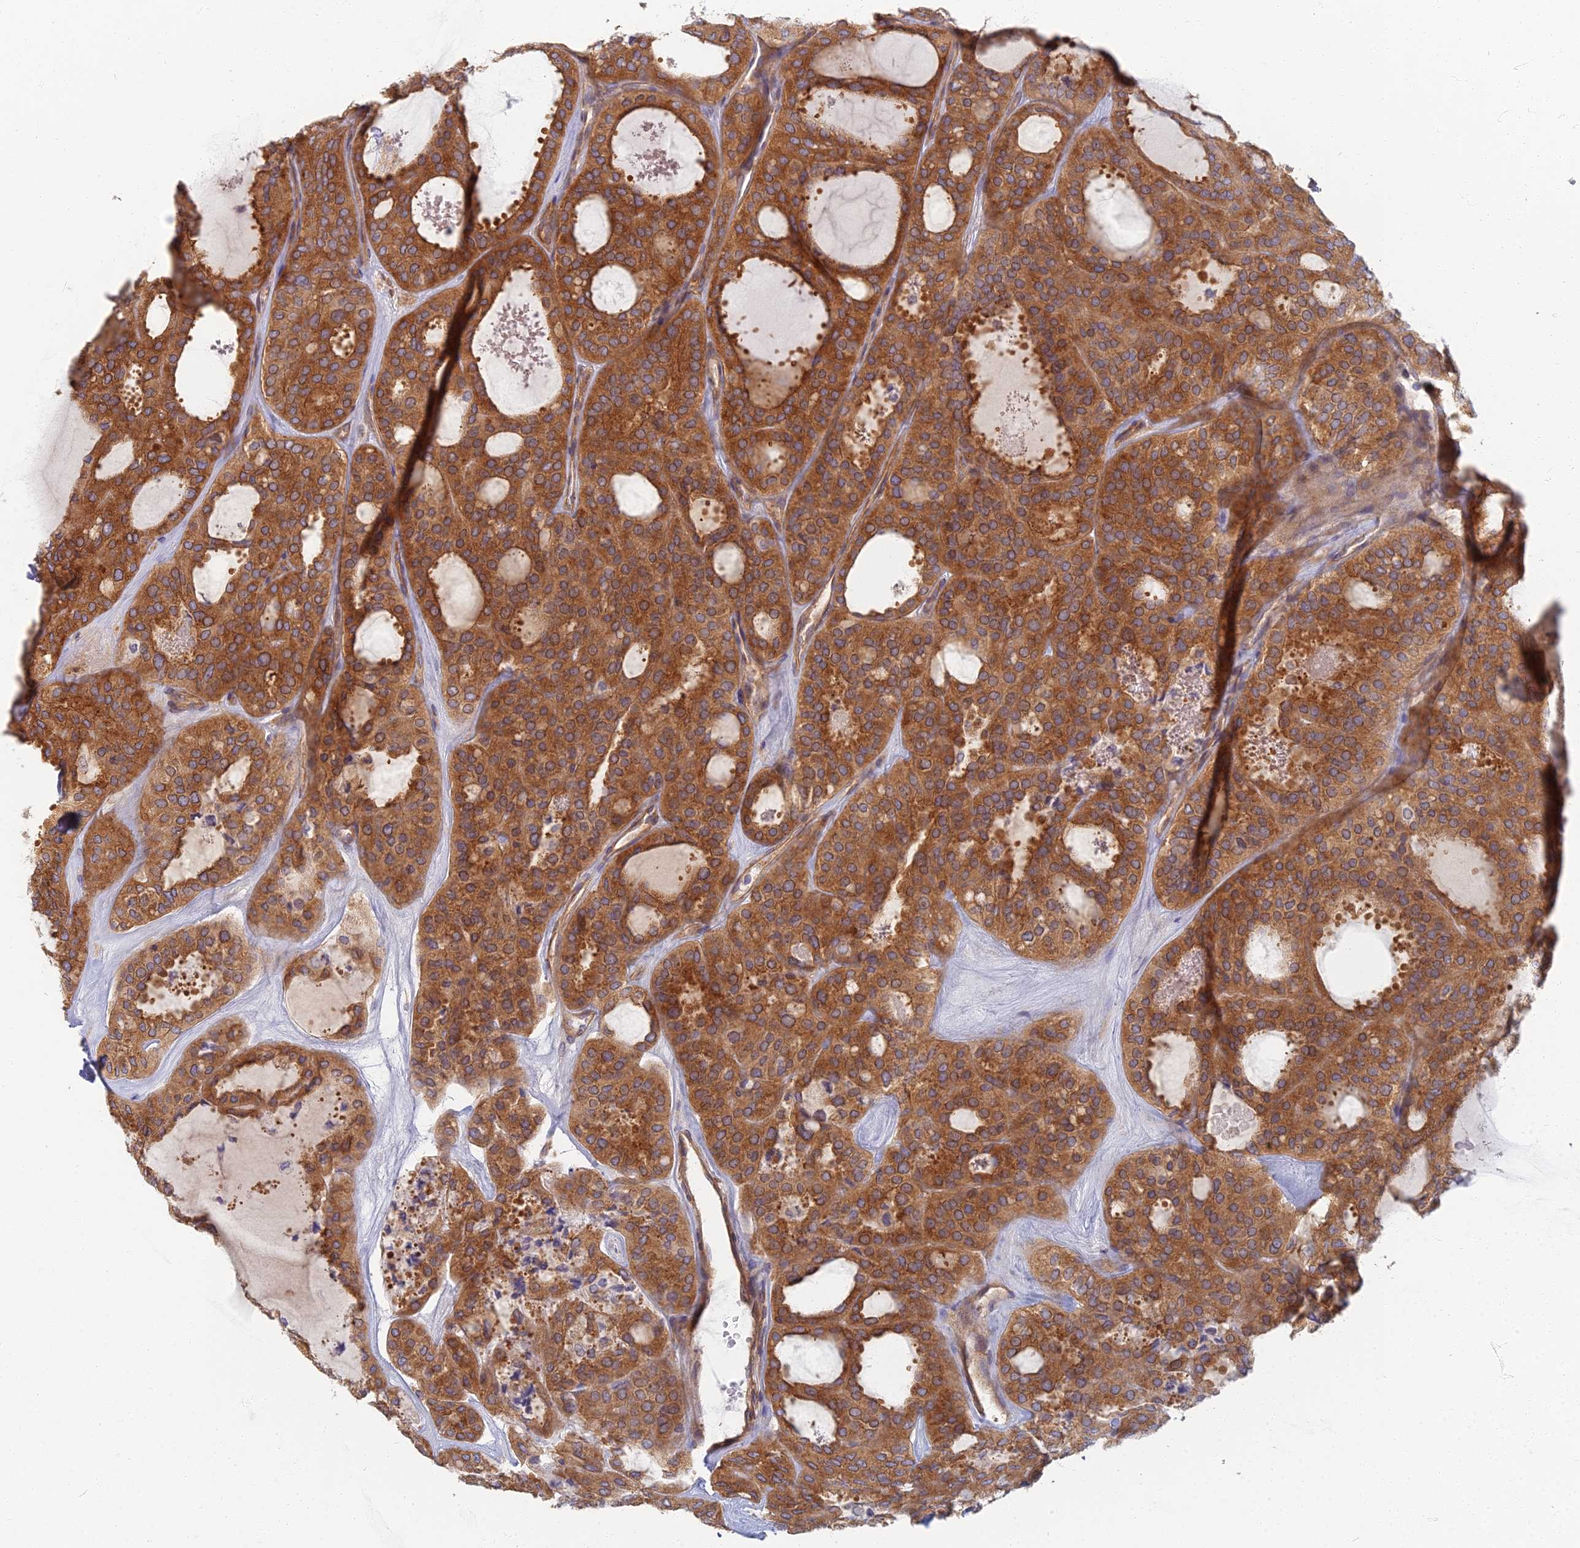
{"staining": {"intensity": "strong", "quantity": ">75%", "location": "cytoplasmic/membranous"}, "tissue": "thyroid cancer", "cell_type": "Tumor cells", "image_type": "cancer", "snomed": [{"axis": "morphology", "description": "Follicular adenoma carcinoma, NOS"}, {"axis": "topography", "description": "Thyroid gland"}], "caption": "This is an image of immunohistochemistry staining of follicular adenoma carcinoma (thyroid), which shows strong expression in the cytoplasmic/membranous of tumor cells.", "gene": "RBSN", "patient": {"sex": "male", "age": 75}}